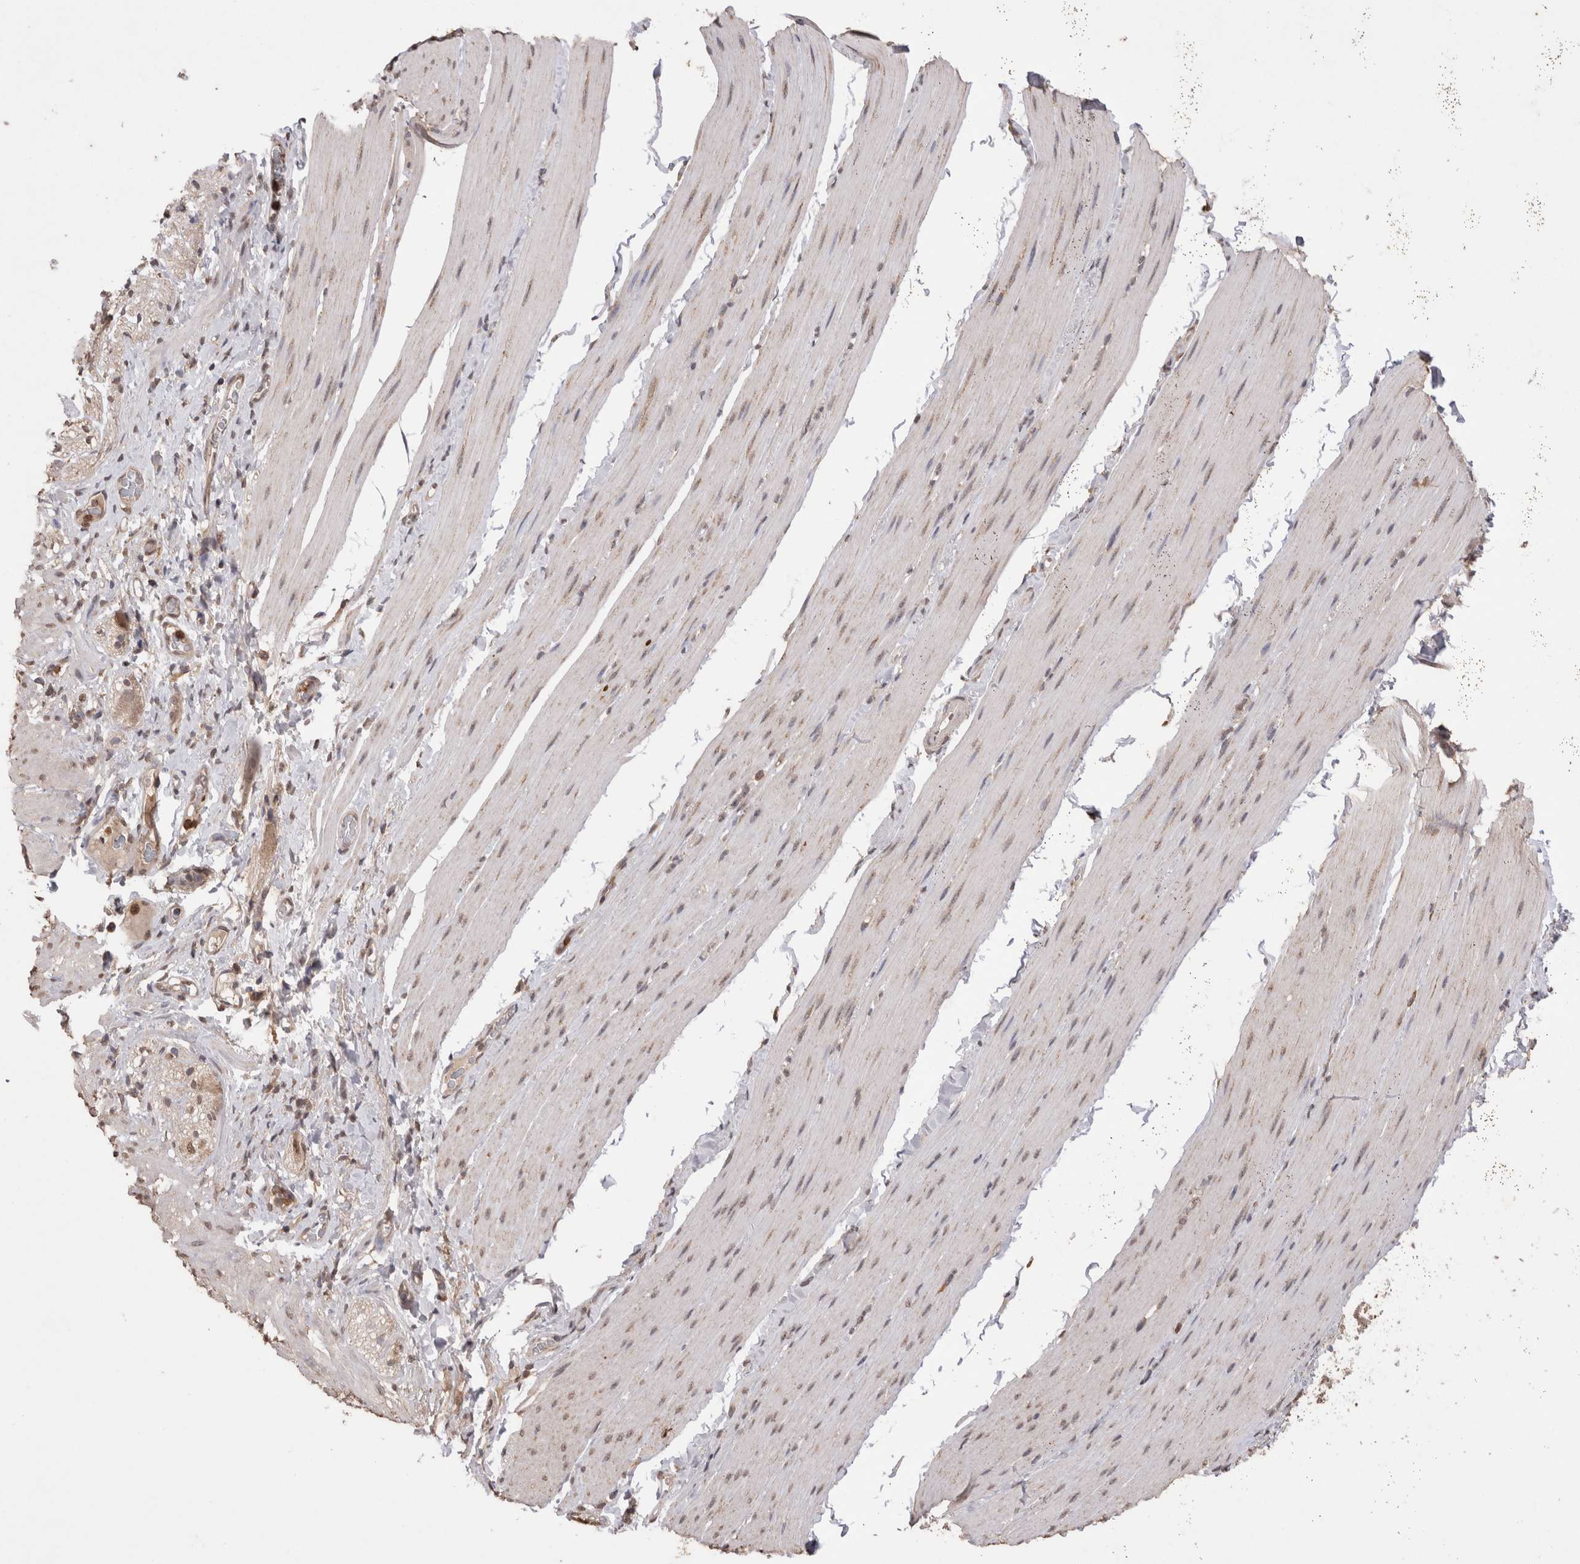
{"staining": {"intensity": "weak", "quantity": "25%-75%", "location": "nuclear"}, "tissue": "smooth muscle", "cell_type": "Smooth muscle cells", "image_type": "normal", "snomed": [{"axis": "morphology", "description": "Normal tissue, NOS"}, {"axis": "topography", "description": "Smooth muscle"}, {"axis": "topography", "description": "Small intestine"}], "caption": "Protein staining of benign smooth muscle demonstrates weak nuclear positivity in about 25%-75% of smooth muscle cells.", "gene": "GRK5", "patient": {"sex": "female", "age": 84}}